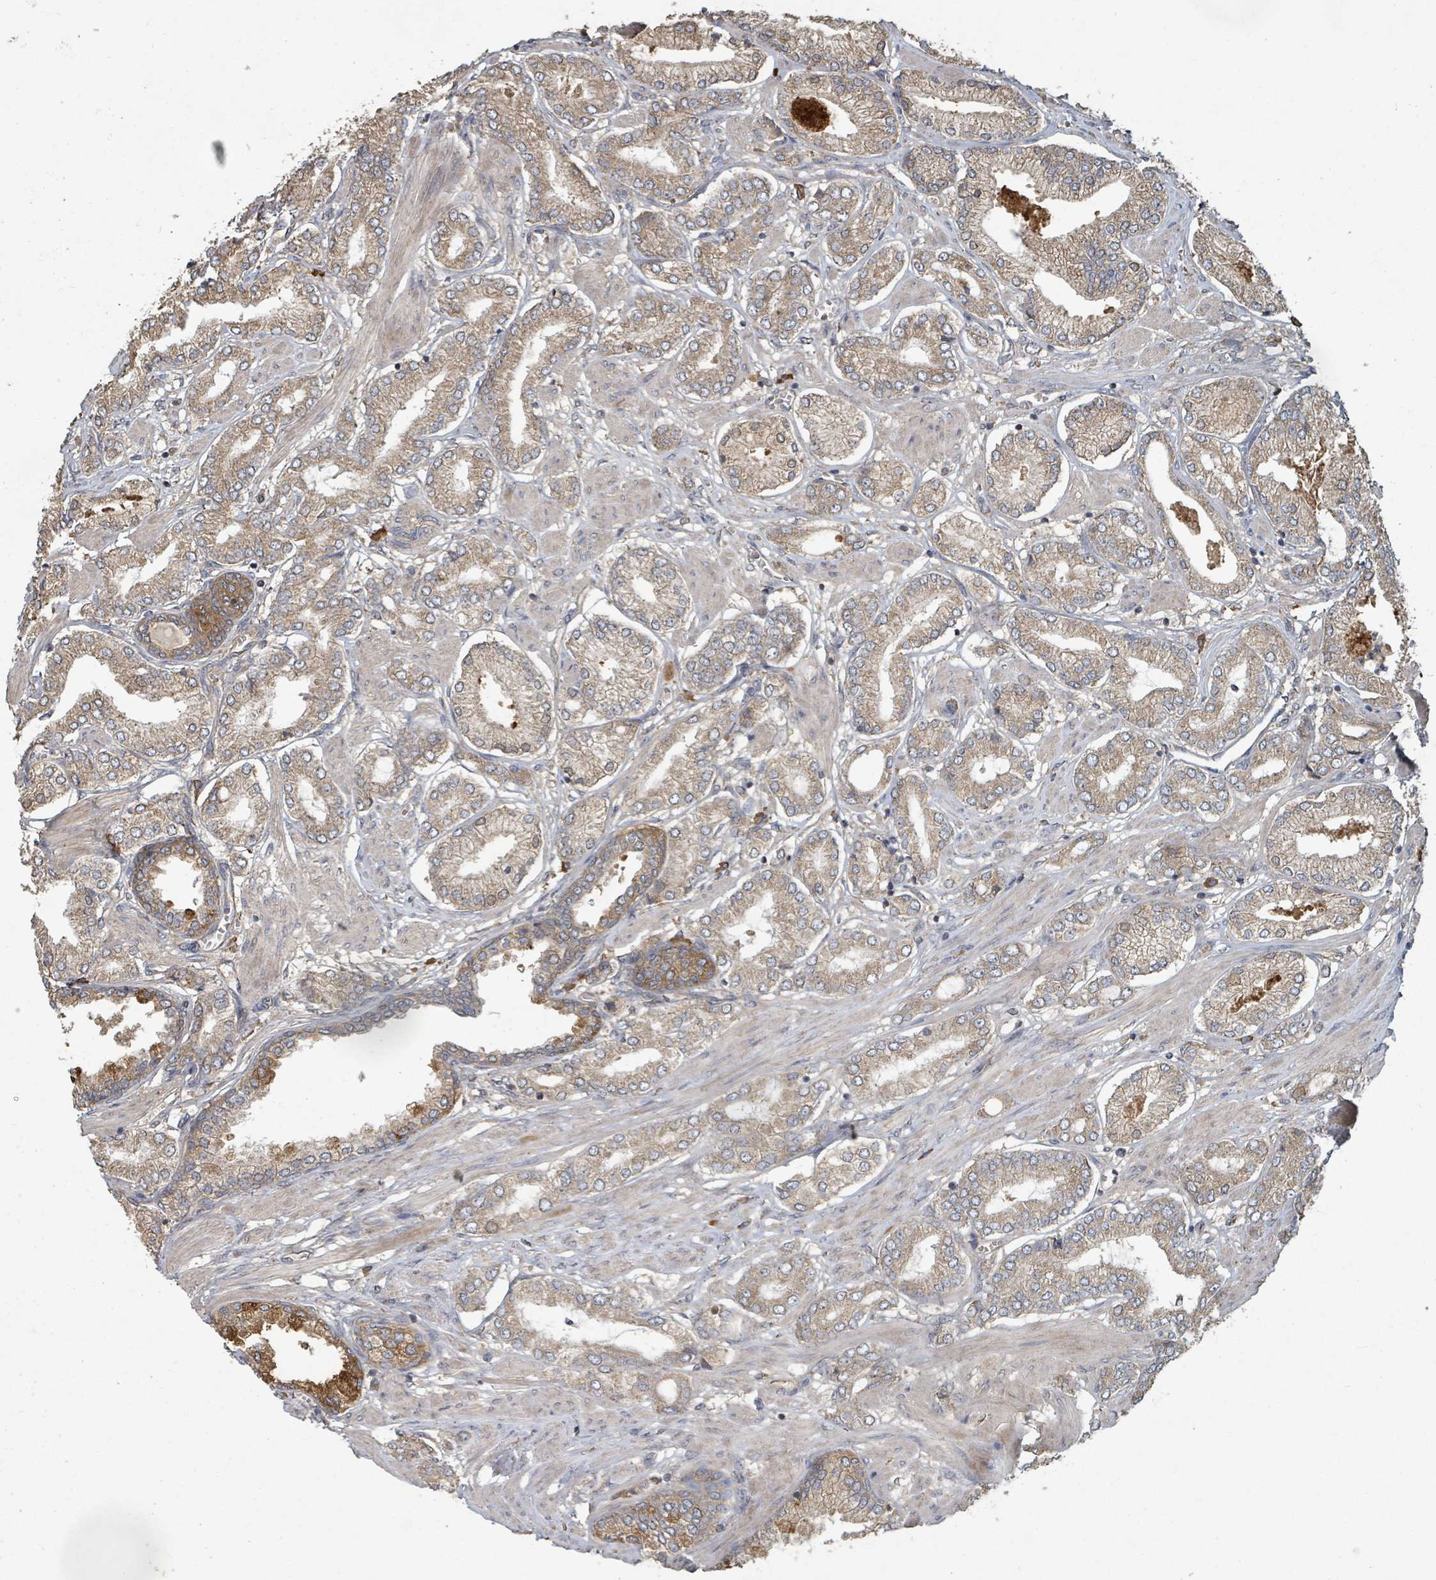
{"staining": {"intensity": "moderate", "quantity": ">75%", "location": "cytoplasmic/membranous"}, "tissue": "prostate cancer", "cell_type": "Tumor cells", "image_type": "cancer", "snomed": [{"axis": "morphology", "description": "Adenocarcinoma, High grade"}, {"axis": "topography", "description": "Prostate and seminal vesicle, NOS"}], "caption": "Immunohistochemical staining of high-grade adenocarcinoma (prostate) demonstrates medium levels of moderate cytoplasmic/membranous protein positivity in about >75% of tumor cells. The protein is stained brown, and the nuclei are stained in blue (DAB (3,3'-diaminobenzidine) IHC with brightfield microscopy, high magnification).", "gene": "WDFY1", "patient": {"sex": "male", "age": 64}}